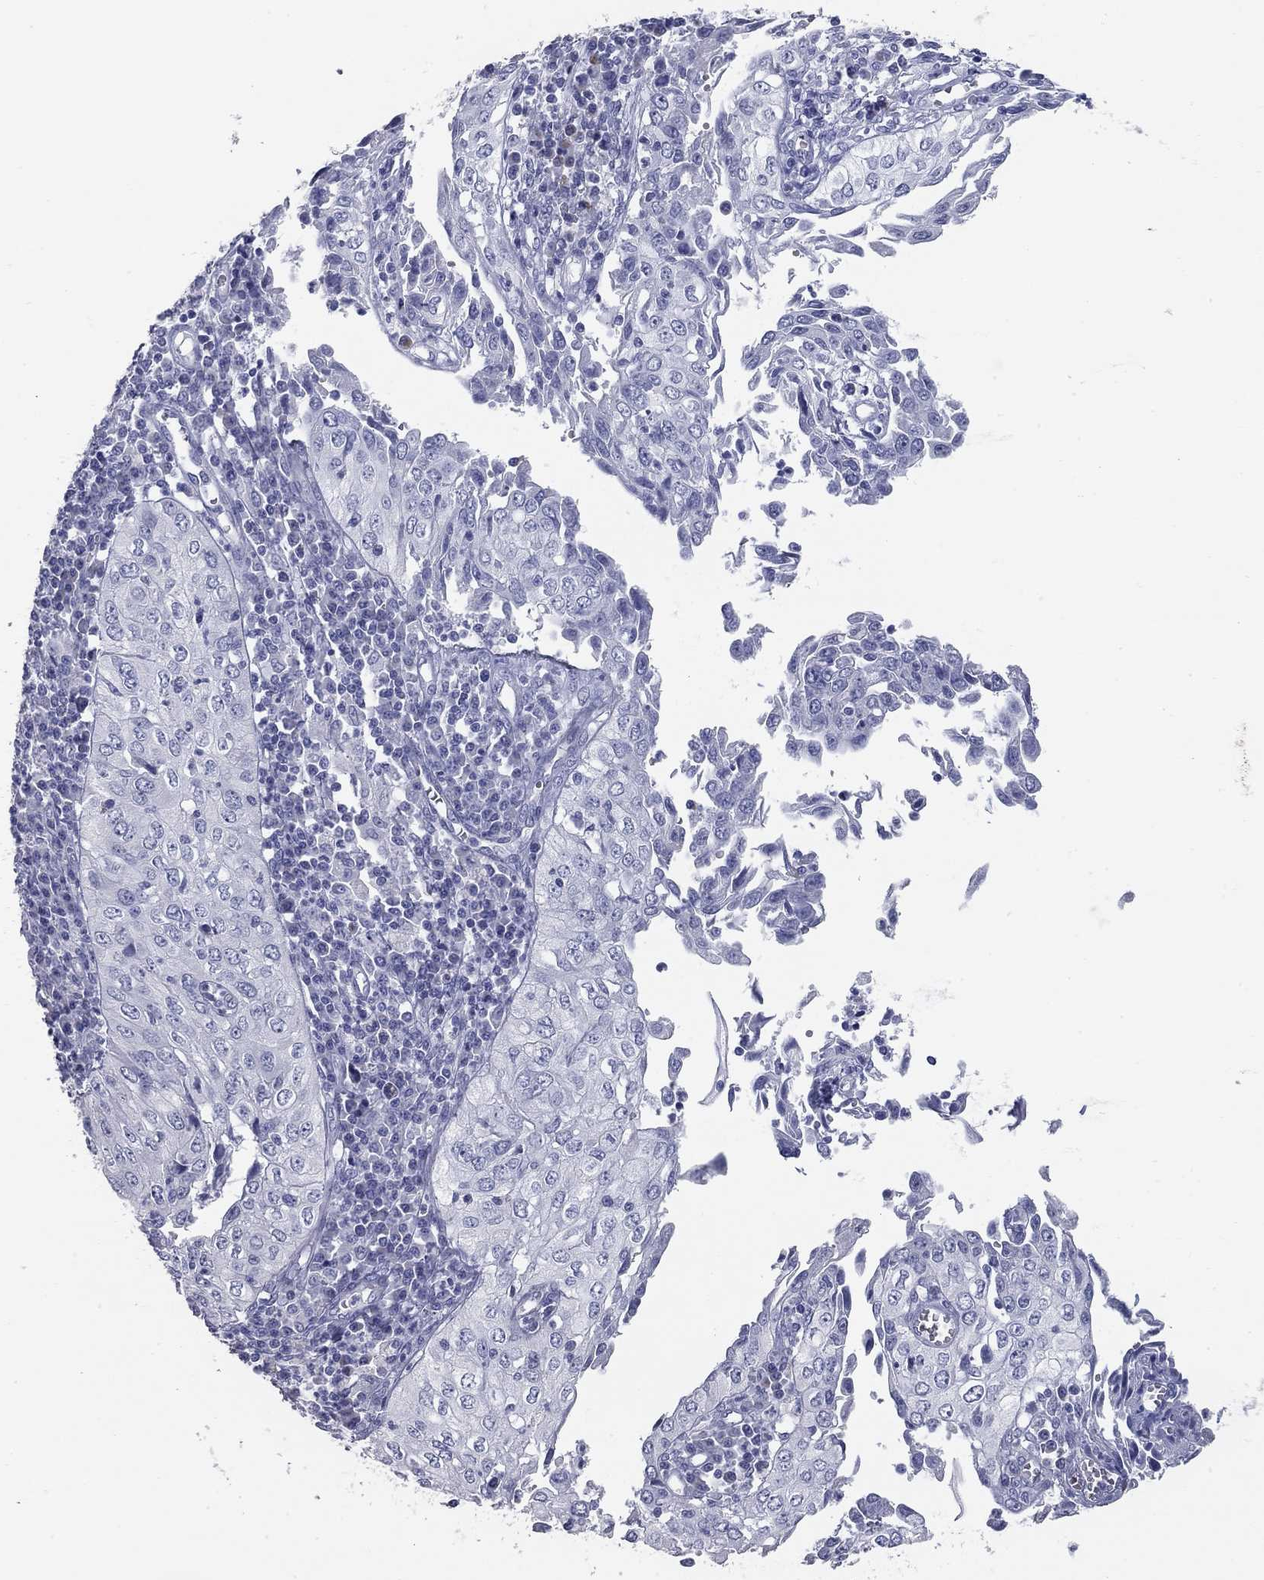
{"staining": {"intensity": "negative", "quantity": "none", "location": "none"}, "tissue": "cervical cancer", "cell_type": "Tumor cells", "image_type": "cancer", "snomed": [{"axis": "morphology", "description": "Squamous cell carcinoma, NOS"}, {"axis": "topography", "description": "Cervix"}], "caption": "Immunohistochemistry (IHC) of cervical cancer (squamous cell carcinoma) shows no expression in tumor cells. (Brightfield microscopy of DAB IHC at high magnification).", "gene": "TAC1", "patient": {"sex": "female", "age": 24}}